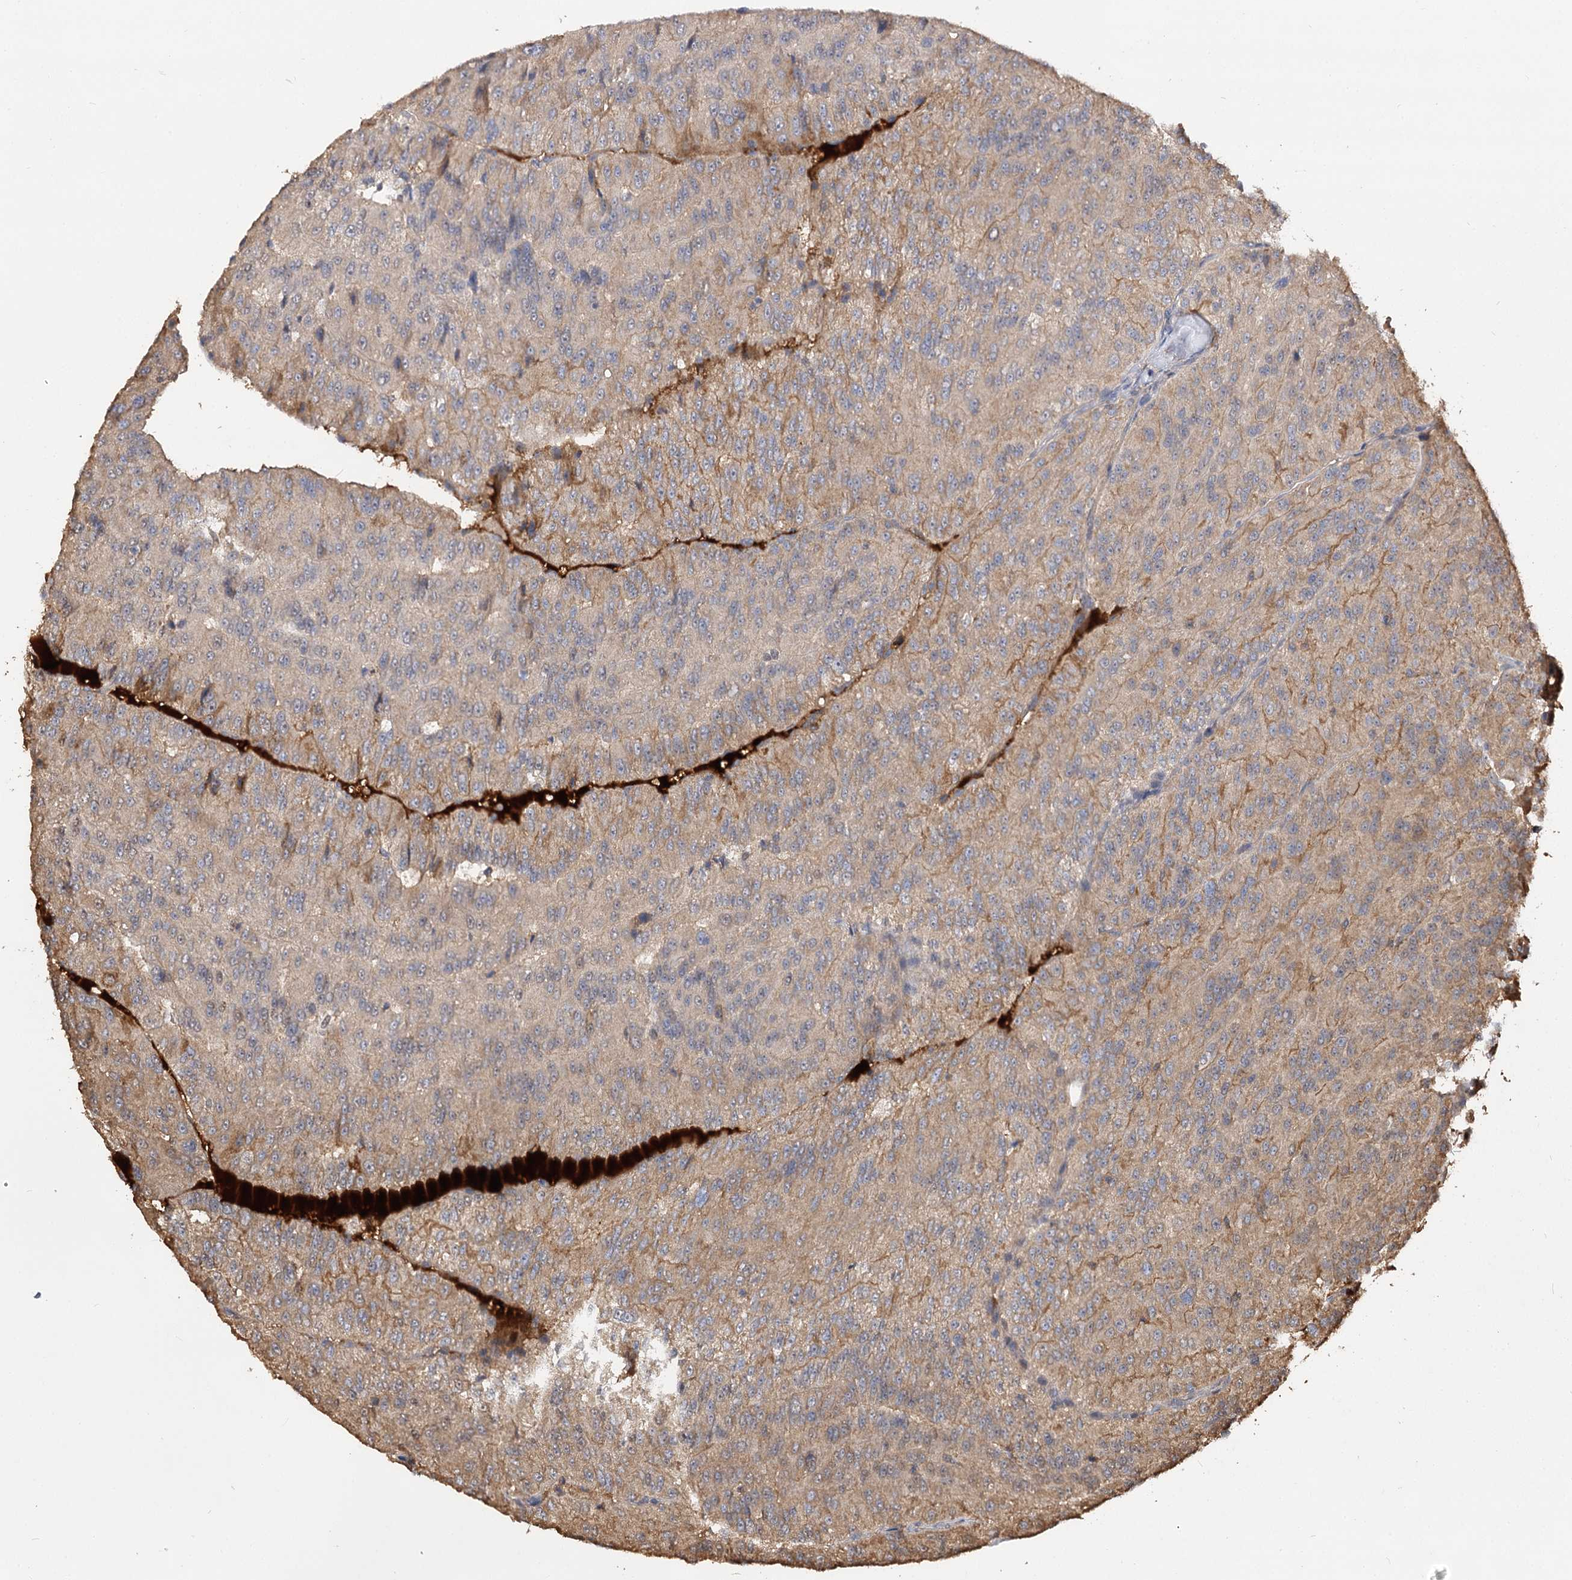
{"staining": {"intensity": "moderate", "quantity": "25%-75%", "location": "cytoplasmic/membranous"}, "tissue": "renal cancer", "cell_type": "Tumor cells", "image_type": "cancer", "snomed": [{"axis": "morphology", "description": "Adenocarcinoma, NOS"}, {"axis": "topography", "description": "Kidney"}], "caption": "DAB immunohistochemical staining of human renal cancer exhibits moderate cytoplasmic/membranous protein staining in about 25%-75% of tumor cells.", "gene": "ARL13A", "patient": {"sex": "female", "age": 63}}